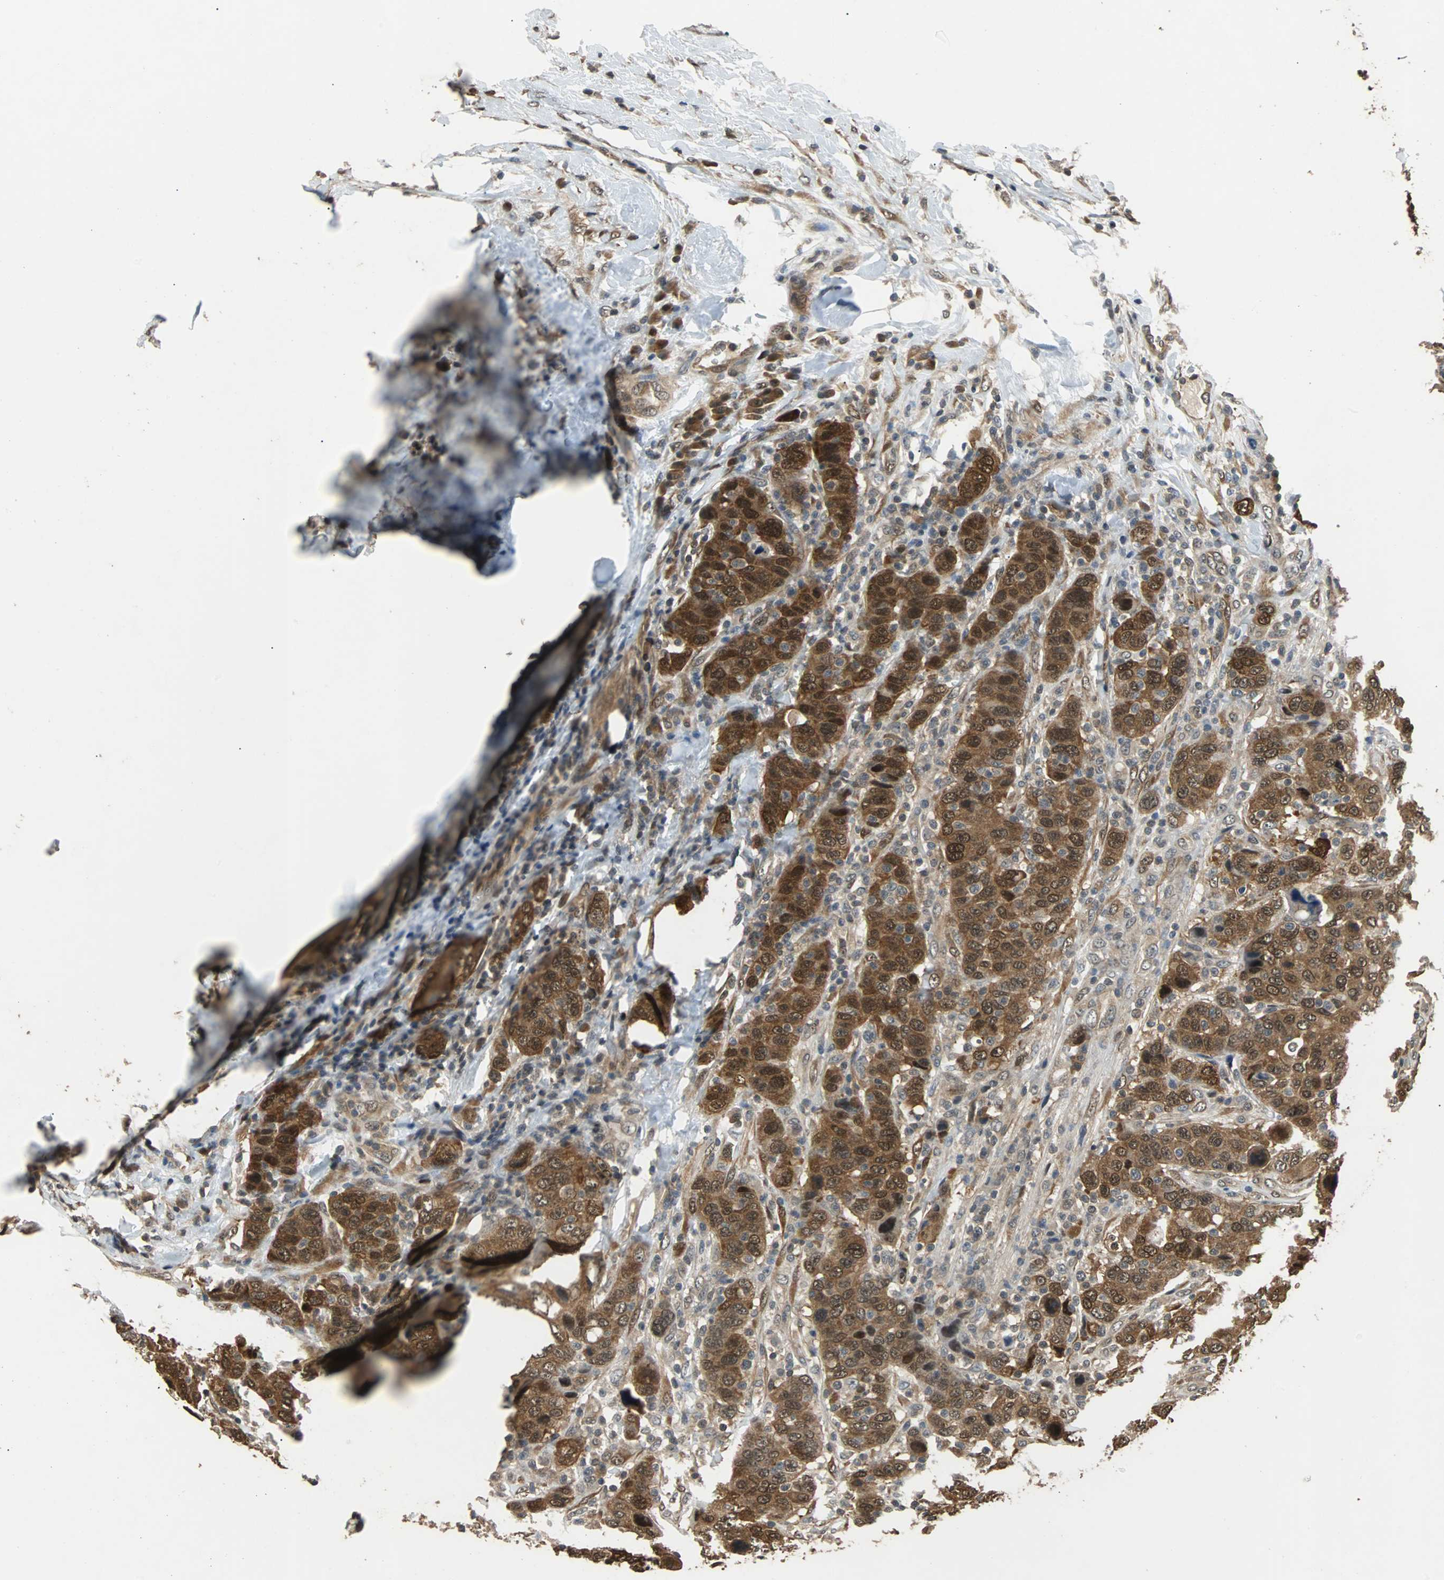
{"staining": {"intensity": "strong", "quantity": ">75%", "location": "cytoplasmic/membranous,nuclear"}, "tissue": "breast cancer", "cell_type": "Tumor cells", "image_type": "cancer", "snomed": [{"axis": "morphology", "description": "Duct carcinoma"}, {"axis": "topography", "description": "Breast"}], "caption": "IHC histopathology image of infiltrating ductal carcinoma (breast) stained for a protein (brown), which demonstrates high levels of strong cytoplasmic/membranous and nuclear expression in approximately >75% of tumor cells.", "gene": "PRDX6", "patient": {"sex": "female", "age": 37}}